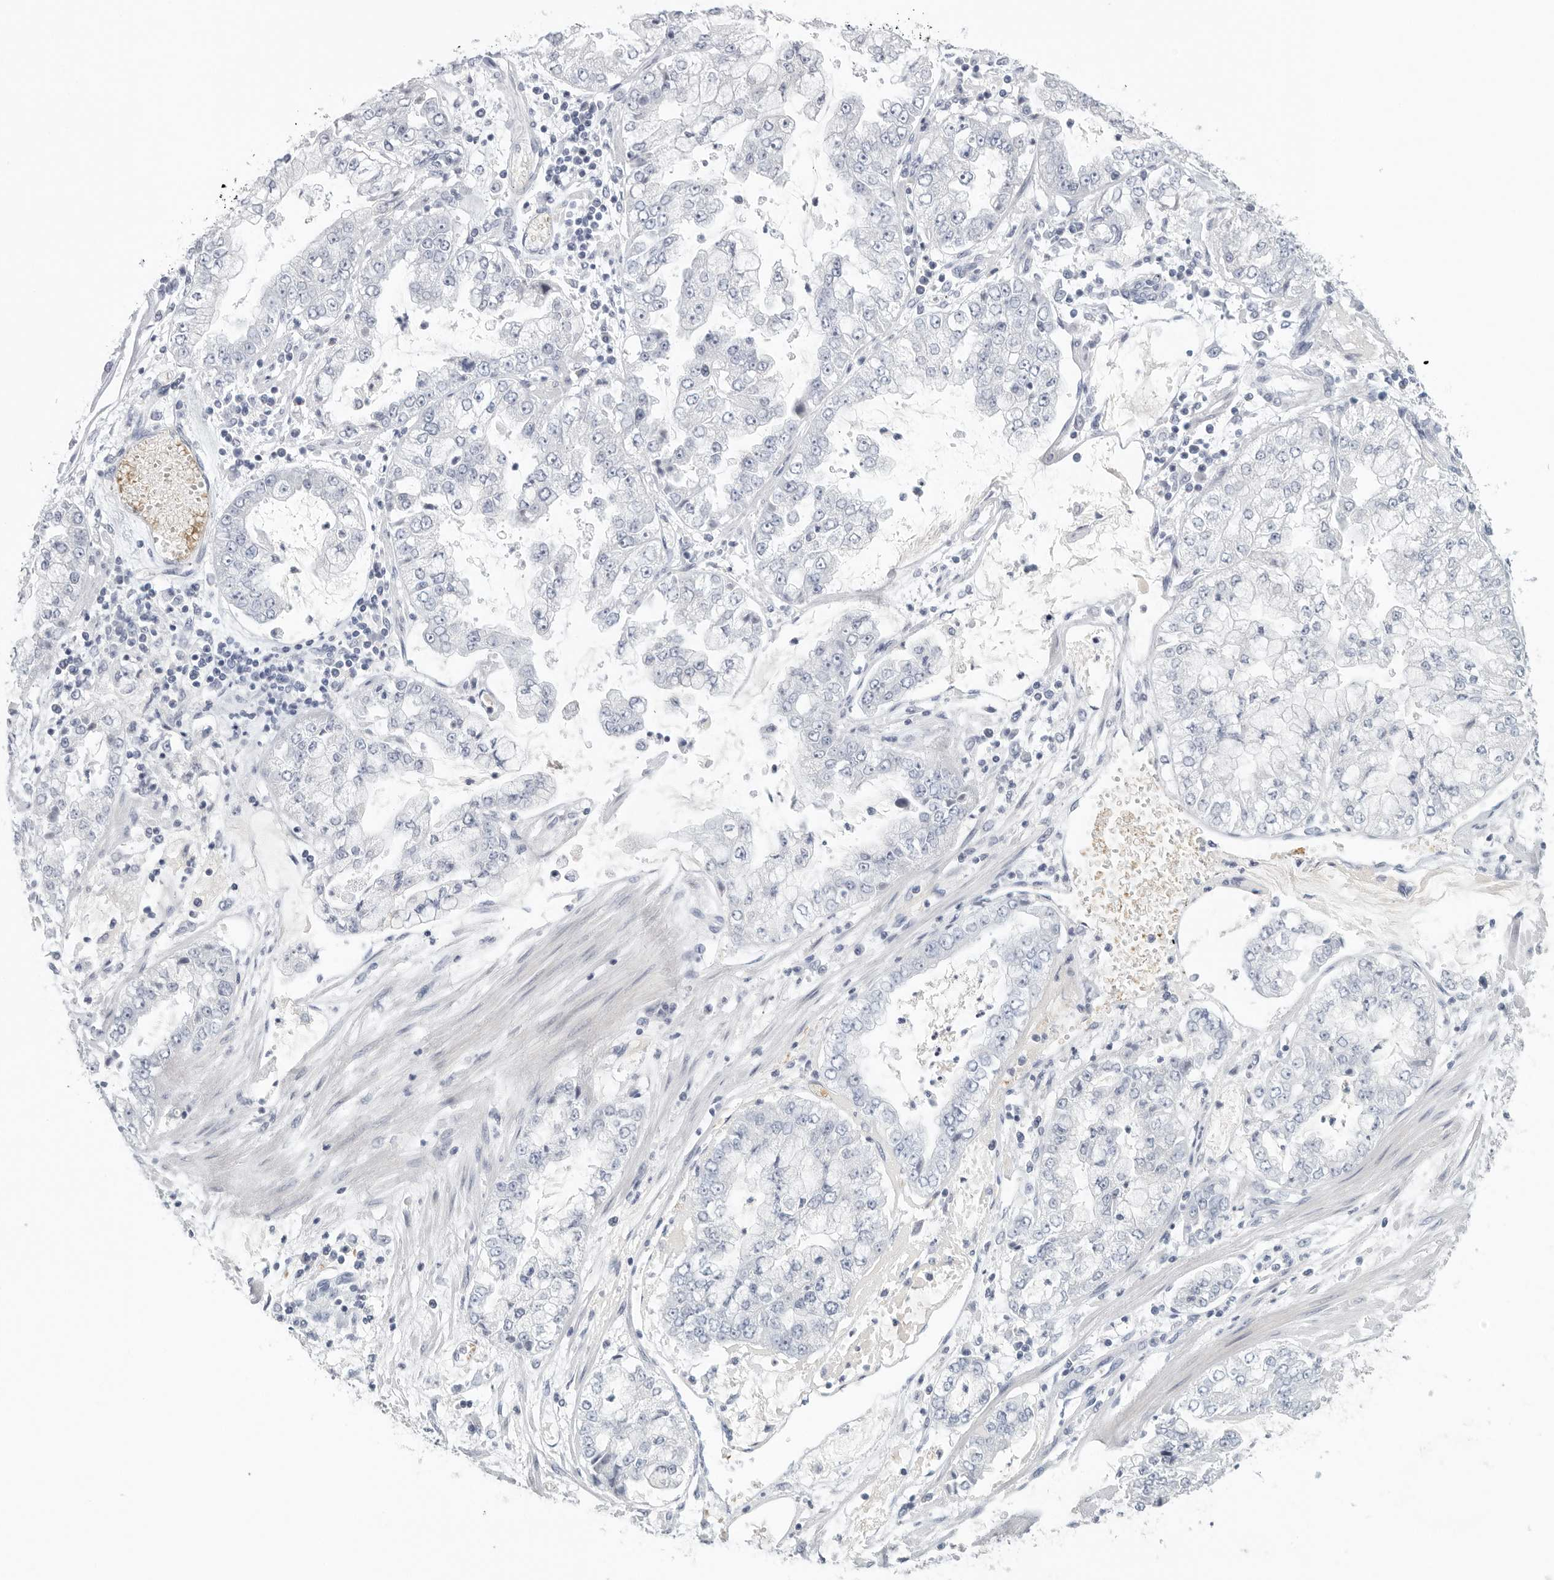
{"staining": {"intensity": "negative", "quantity": "none", "location": "none"}, "tissue": "stomach cancer", "cell_type": "Tumor cells", "image_type": "cancer", "snomed": [{"axis": "morphology", "description": "Adenocarcinoma, NOS"}, {"axis": "topography", "description": "Stomach"}], "caption": "Protein analysis of stomach adenocarcinoma shows no significant staining in tumor cells.", "gene": "DNAJC11", "patient": {"sex": "male", "age": 76}}